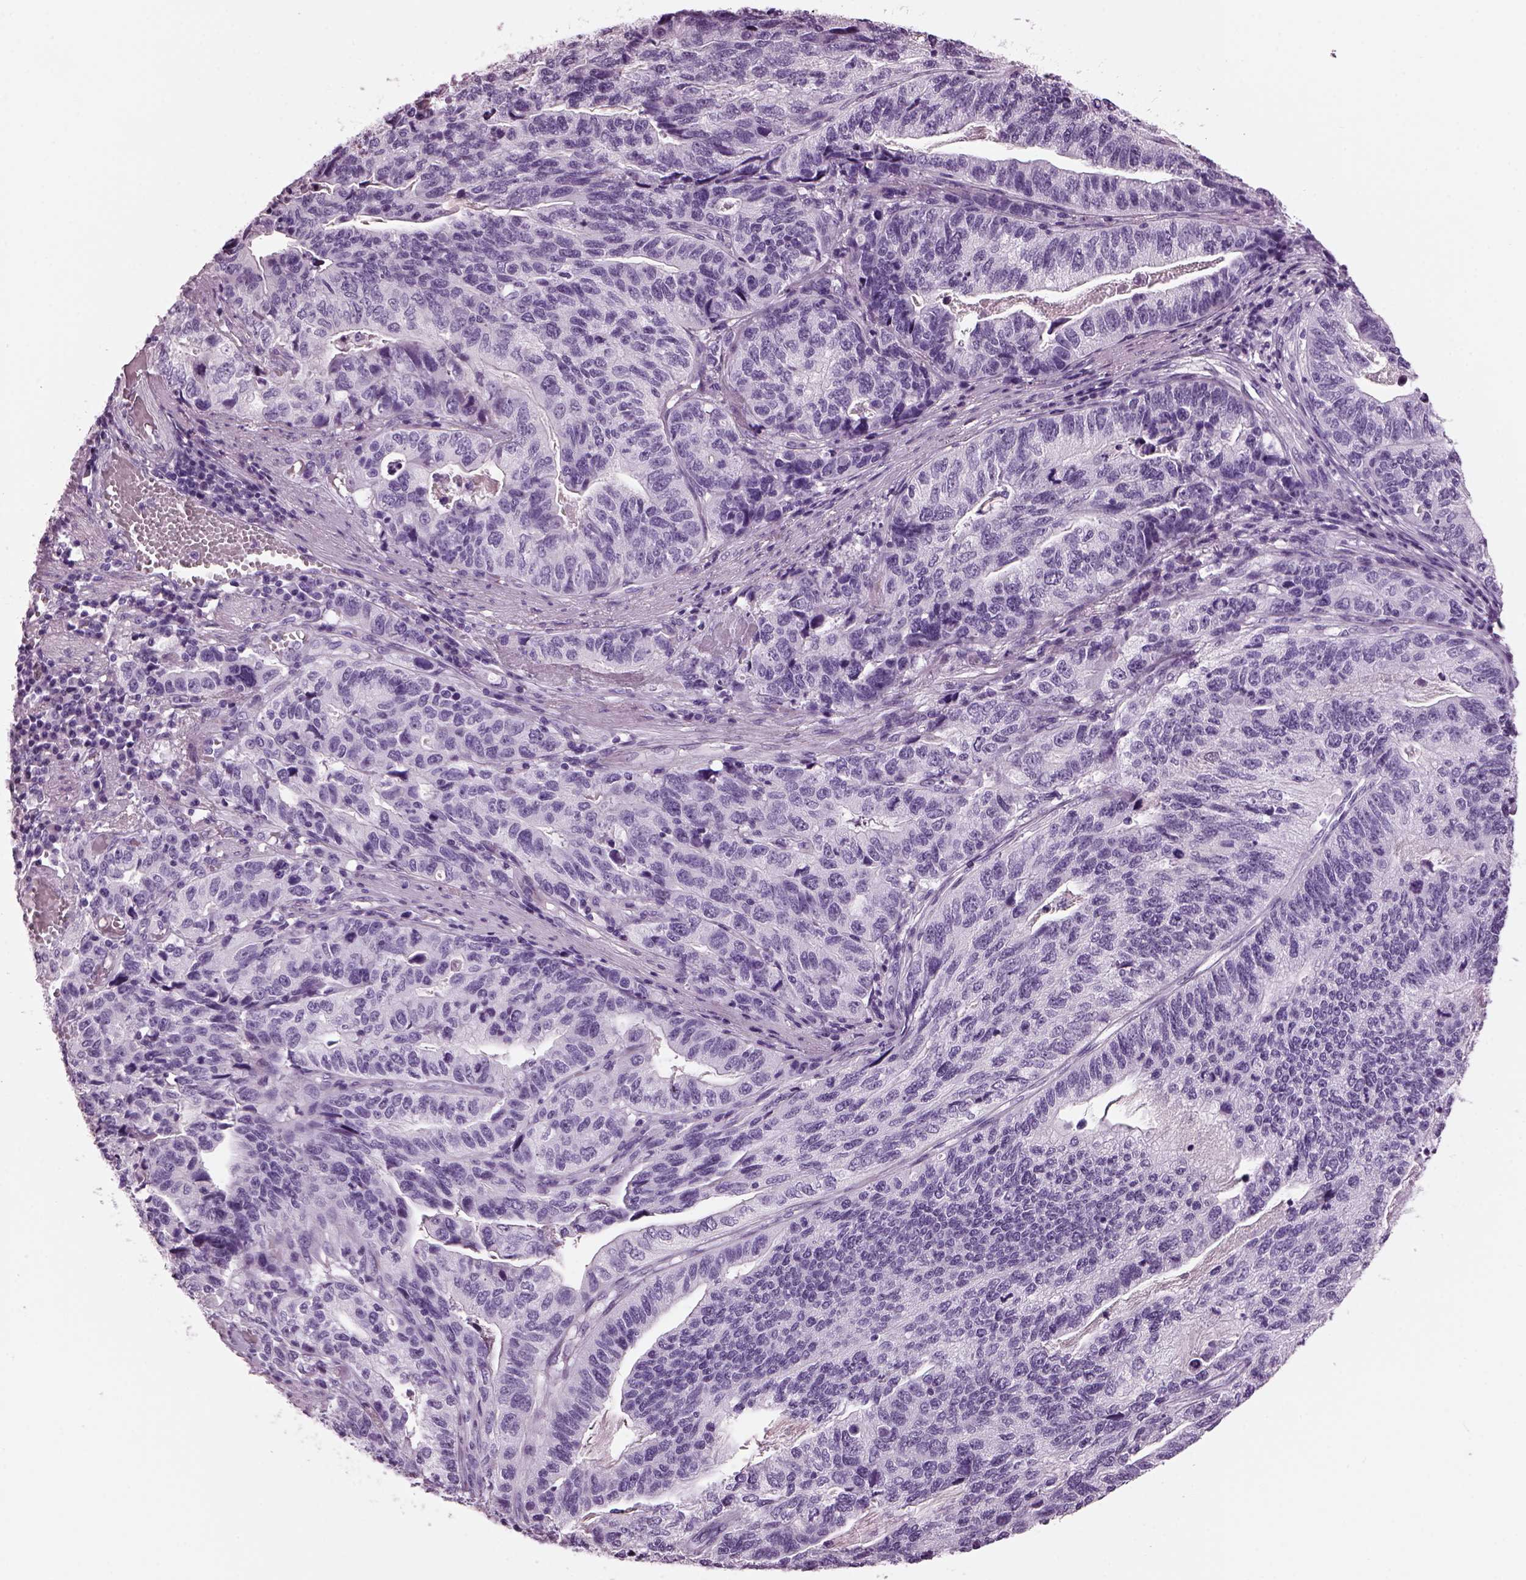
{"staining": {"intensity": "negative", "quantity": "none", "location": "none"}, "tissue": "stomach cancer", "cell_type": "Tumor cells", "image_type": "cancer", "snomed": [{"axis": "morphology", "description": "Adenocarcinoma, NOS"}, {"axis": "topography", "description": "Stomach, upper"}], "caption": "High power microscopy image of an IHC micrograph of stomach cancer, revealing no significant staining in tumor cells.", "gene": "KRTAP3-2", "patient": {"sex": "female", "age": 67}}